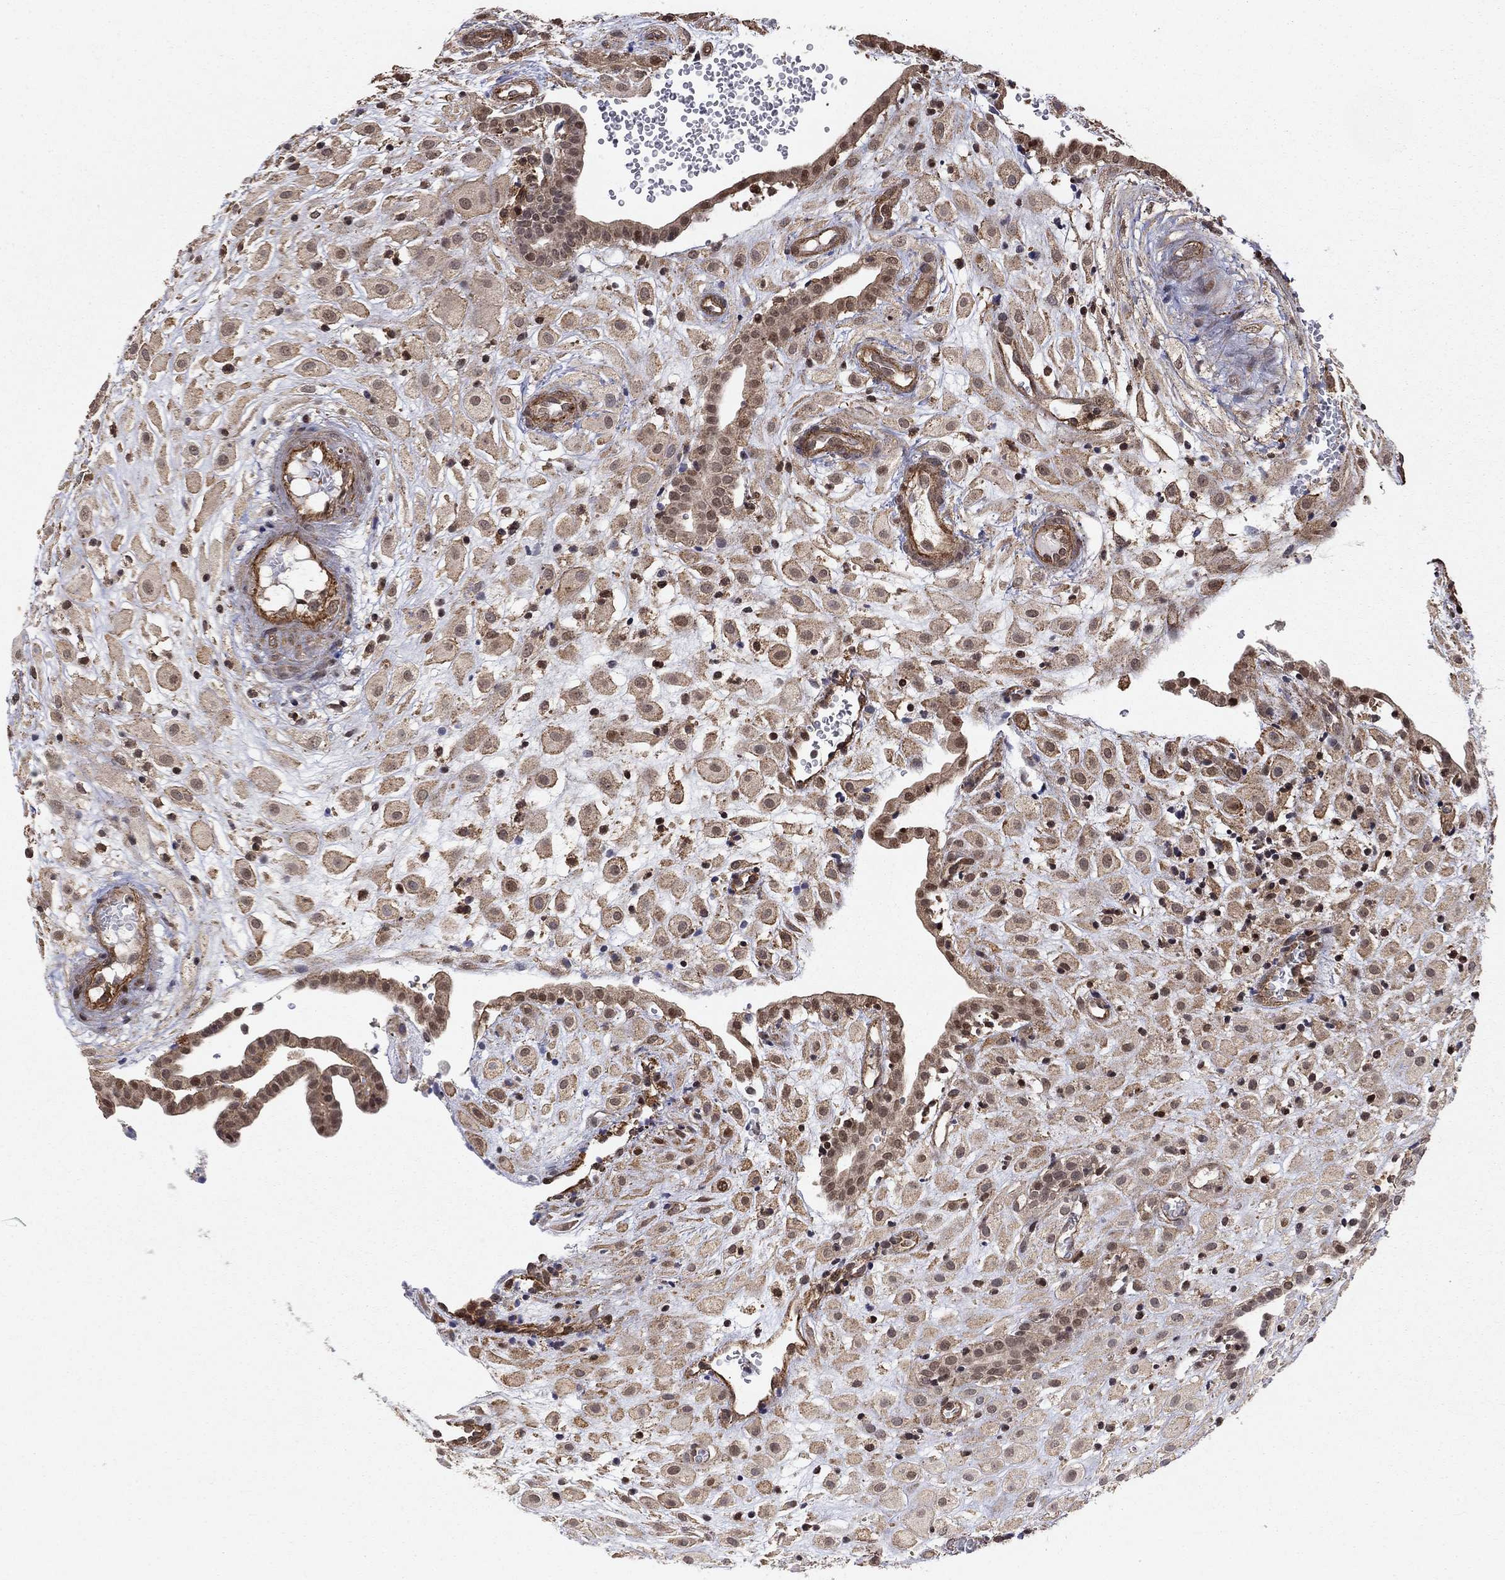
{"staining": {"intensity": "moderate", "quantity": "25%-75%", "location": "cytoplasmic/membranous"}, "tissue": "placenta", "cell_type": "Decidual cells", "image_type": "normal", "snomed": [{"axis": "morphology", "description": "Normal tissue, NOS"}, {"axis": "topography", "description": "Placenta"}], "caption": "This micrograph exhibits immunohistochemistry (IHC) staining of benign human placenta, with medium moderate cytoplasmic/membranous staining in approximately 25%-75% of decidual cells.", "gene": "TDP1", "patient": {"sex": "female", "age": 24}}